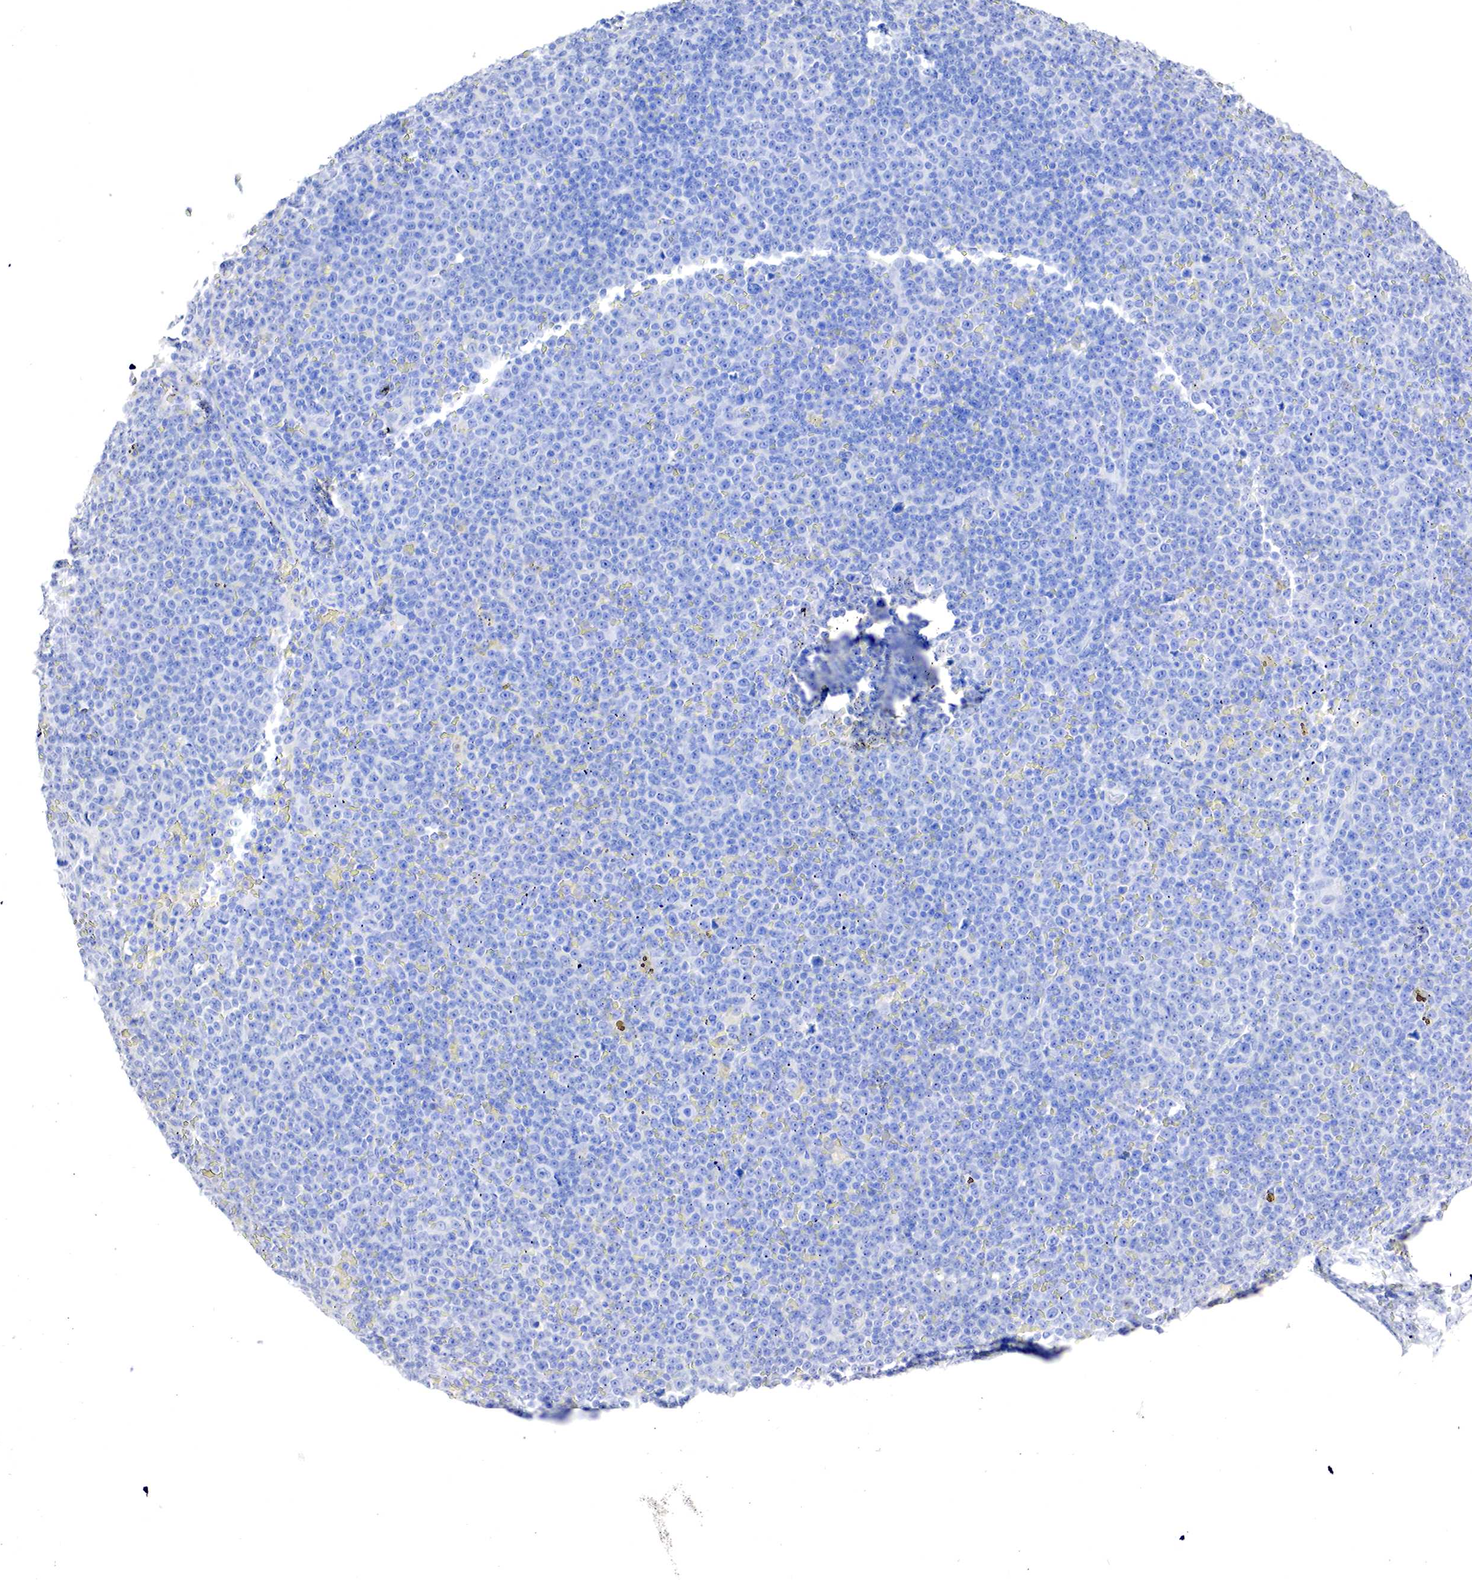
{"staining": {"intensity": "negative", "quantity": "none", "location": "none"}, "tissue": "lymphoma", "cell_type": "Tumor cells", "image_type": "cancer", "snomed": [{"axis": "morphology", "description": "Malignant lymphoma, non-Hodgkin's type, Low grade"}, {"axis": "topography", "description": "Lymph node"}], "caption": "Photomicrograph shows no significant protein positivity in tumor cells of malignant lymphoma, non-Hodgkin's type (low-grade).", "gene": "OTC", "patient": {"sex": "male", "age": 50}}